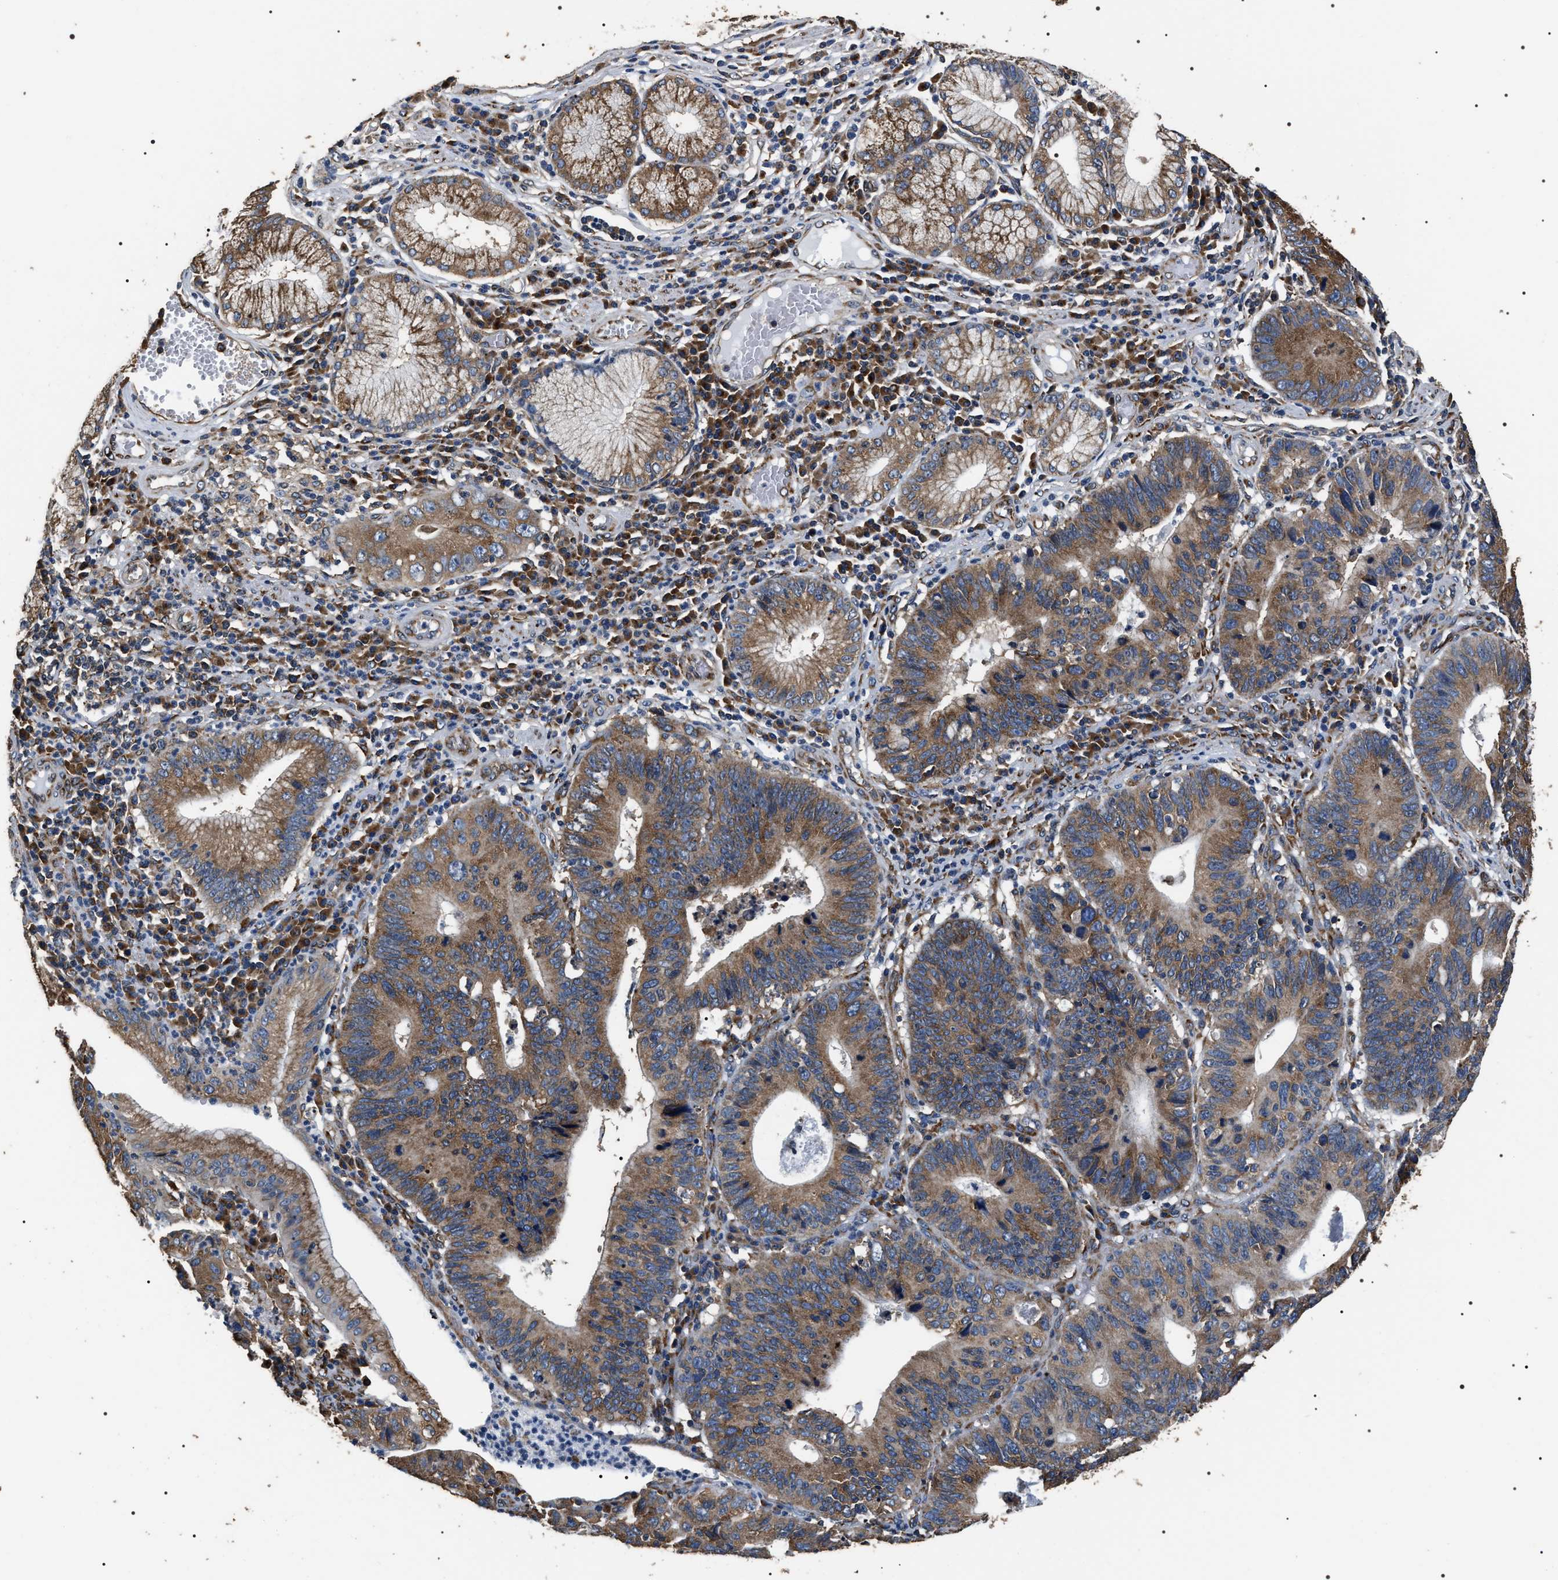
{"staining": {"intensity": "moderate", "quantity": ">75%", "location": "cytoplasmic/membranous"}, "tissue": "stomach cancer", "cell_type": "Tumor cells", "image_type": "cancer", "snomed": [{"axis": "morphology", "description": "Adenocarcinoma, NOS"}, {"axis": "topography", "description": "Stomach"}], "caption": "Tumor cells show medium levels of moderate cytoplasmic/membranous positivity in about >75% of cells in human adenocarcinoma (stomach).", "gene": "KTN1", "patient": {"sex": "male", "age": 59}}